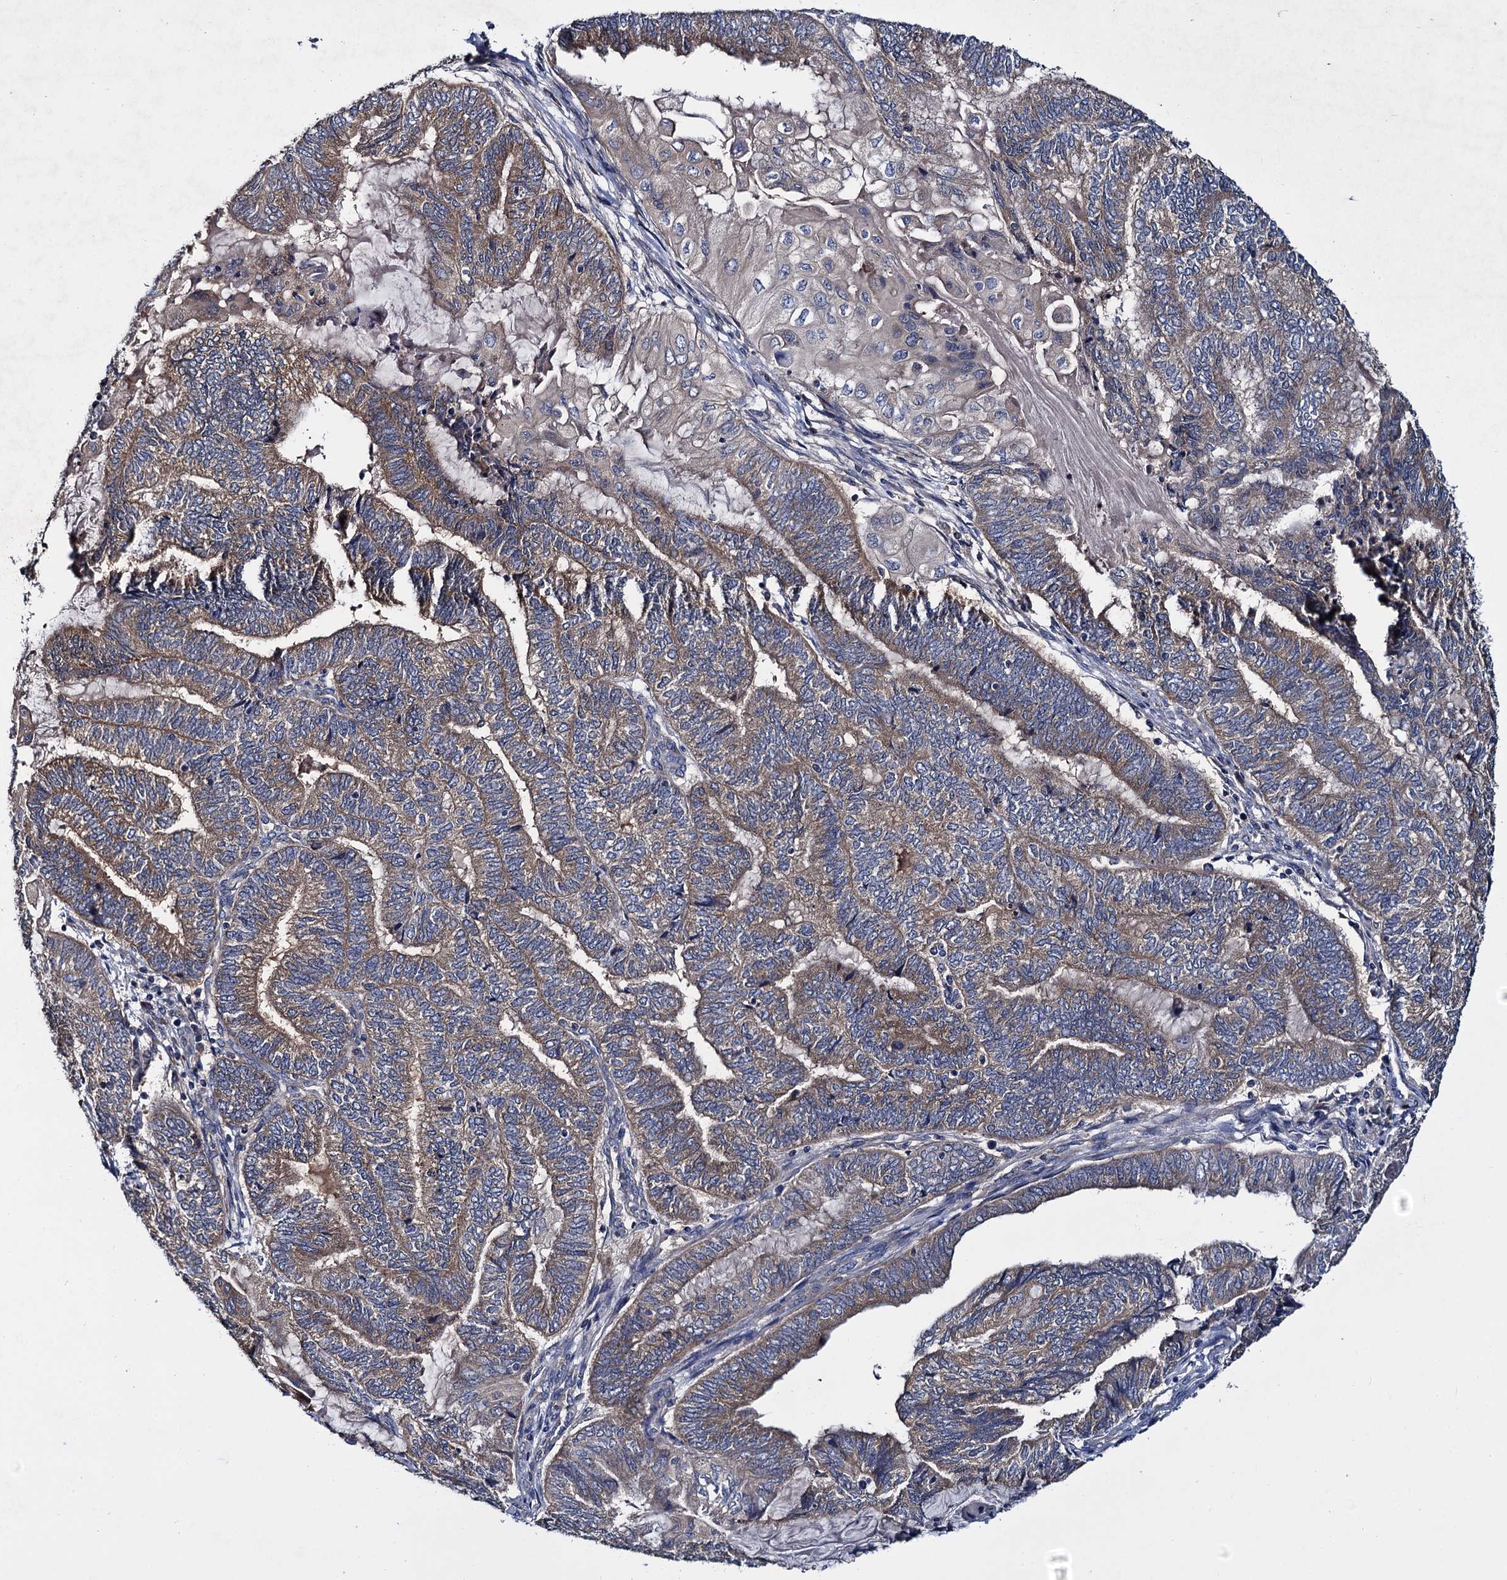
{"staining": {"intensity": "weak", "quantity": ">75%", "location": "cytoplasmic/membranous"}, "tissue": "endometrial cancer", "cell_type": "Tumor cells", "image_type": "cancer", "snomed": [{"axis": "morphology", "description": "Adenocarcinoma, NOS"}, {"axis": "topography", "description": "Uterus"}, {"axis": "topography", "description": "Endometrium"}], "caption": "Endometrial cancer (adenocarcinoma) was stained to show a protein in brown. There is low levels of weak cytoplasmic/membranous expression in about >75% of tumor cells.", "gene": "CEP192", "patient": {"sex": "female", "age": 70}}